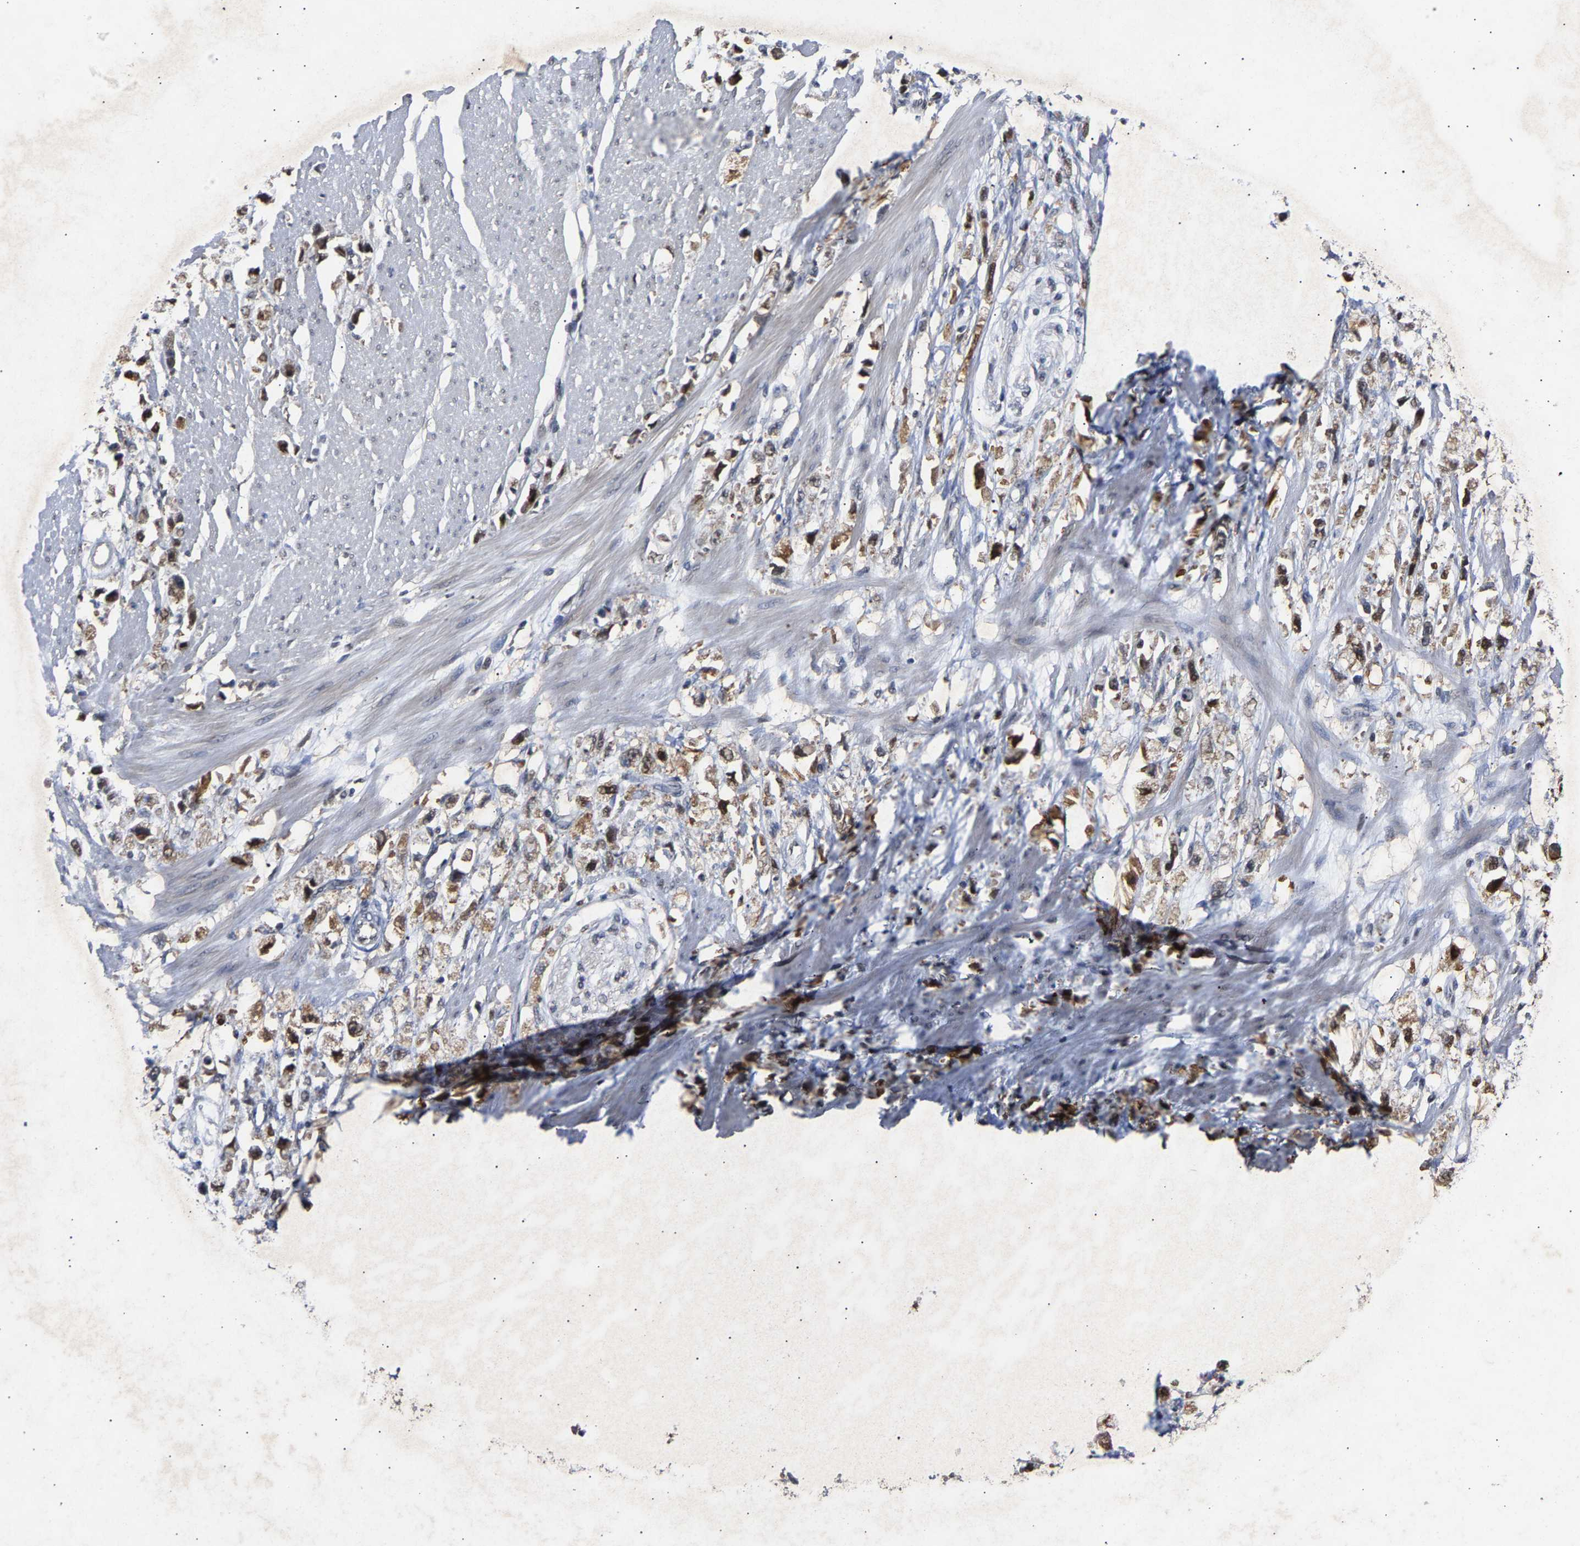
{"staining": {"intensity": "moderate", "quantity": ">75%", "location": "cytoplasmic/membranous"}, "tissue": "stomach cancer", "cell_type": "Tumor cells", "image_type": "cancer", "snomed": [{"axis": "morphology", "description": "Adenocarcinoma, NOS"}, {"axis": "topography", "description": "Stomach"}], "caption": "Immunohistochemistry (DAB (3,3'-diaminobenzidine)) staining of stomach adenocarcinoma demonstrates moderate cytoplasmic/membranous protein positivity in approximately >75% of tumor cells. (DAB (3,3'-diaminobenzidine) IHC with brightfield microscopy, high magnification).", "gene": "CLIP2", "patient": {"sex": "female", "age": 59}}